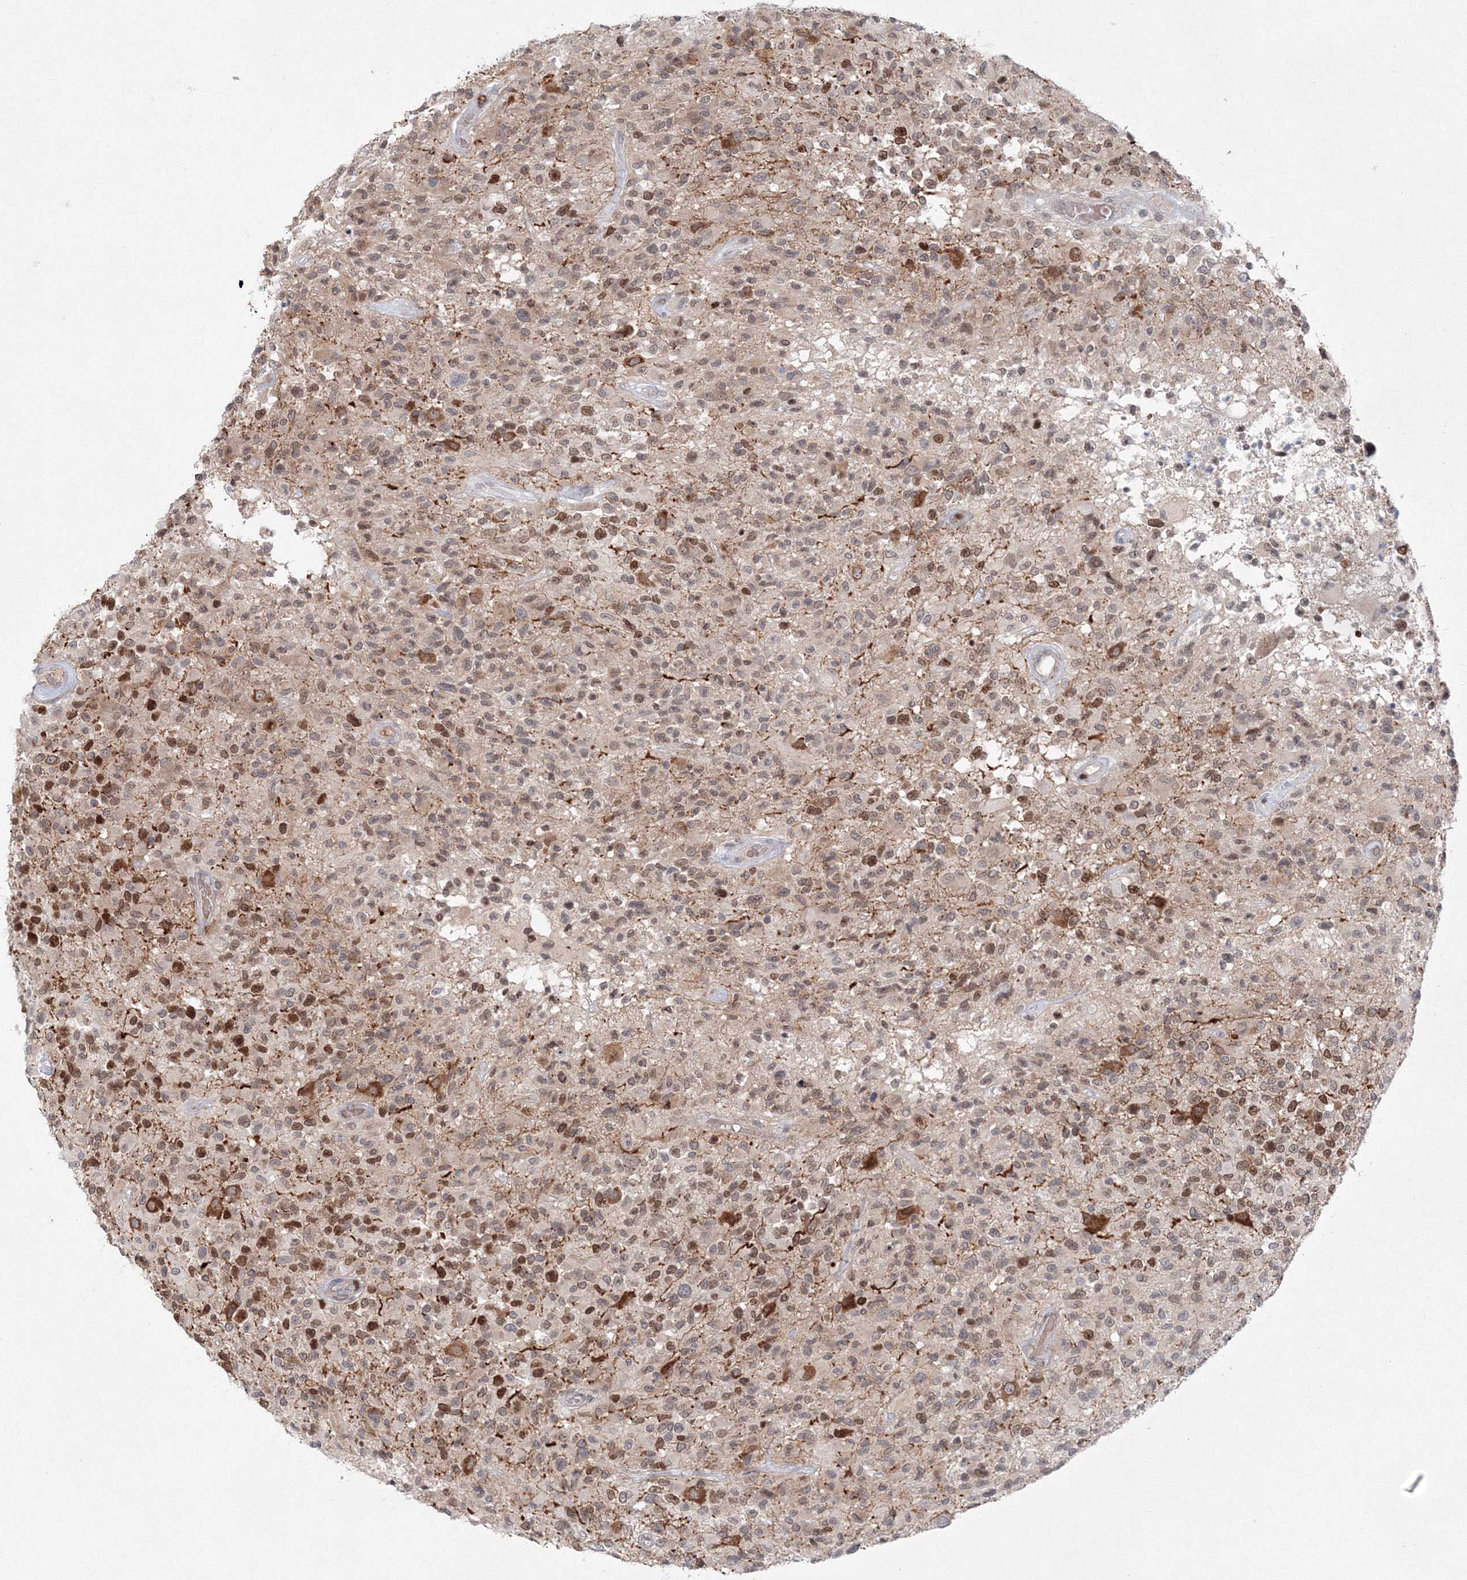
{"staining": {"intensity": "moderate", "quantity": "25%-75%", "location": "nuclear"}, "tissue": "glioma", "cell_type": "Tumor cells", "image_type": "cancer", "snomed": [{"axis": "morphology", "description": "Glioma, malignant, High grade"}, {"axis": "morphology", "description": "Glioblastoma, NOS"}, {"axis": "topography", "description": "Brain"}], "caption": "Malignant glioma (high-grade) was stained to show a protein in brown. There is medium levels of moderate nuclear staining in about 25%-75% of tumor cells.", "gene": "KIF4A", "patient": {"sex": "male", "age": 60}}